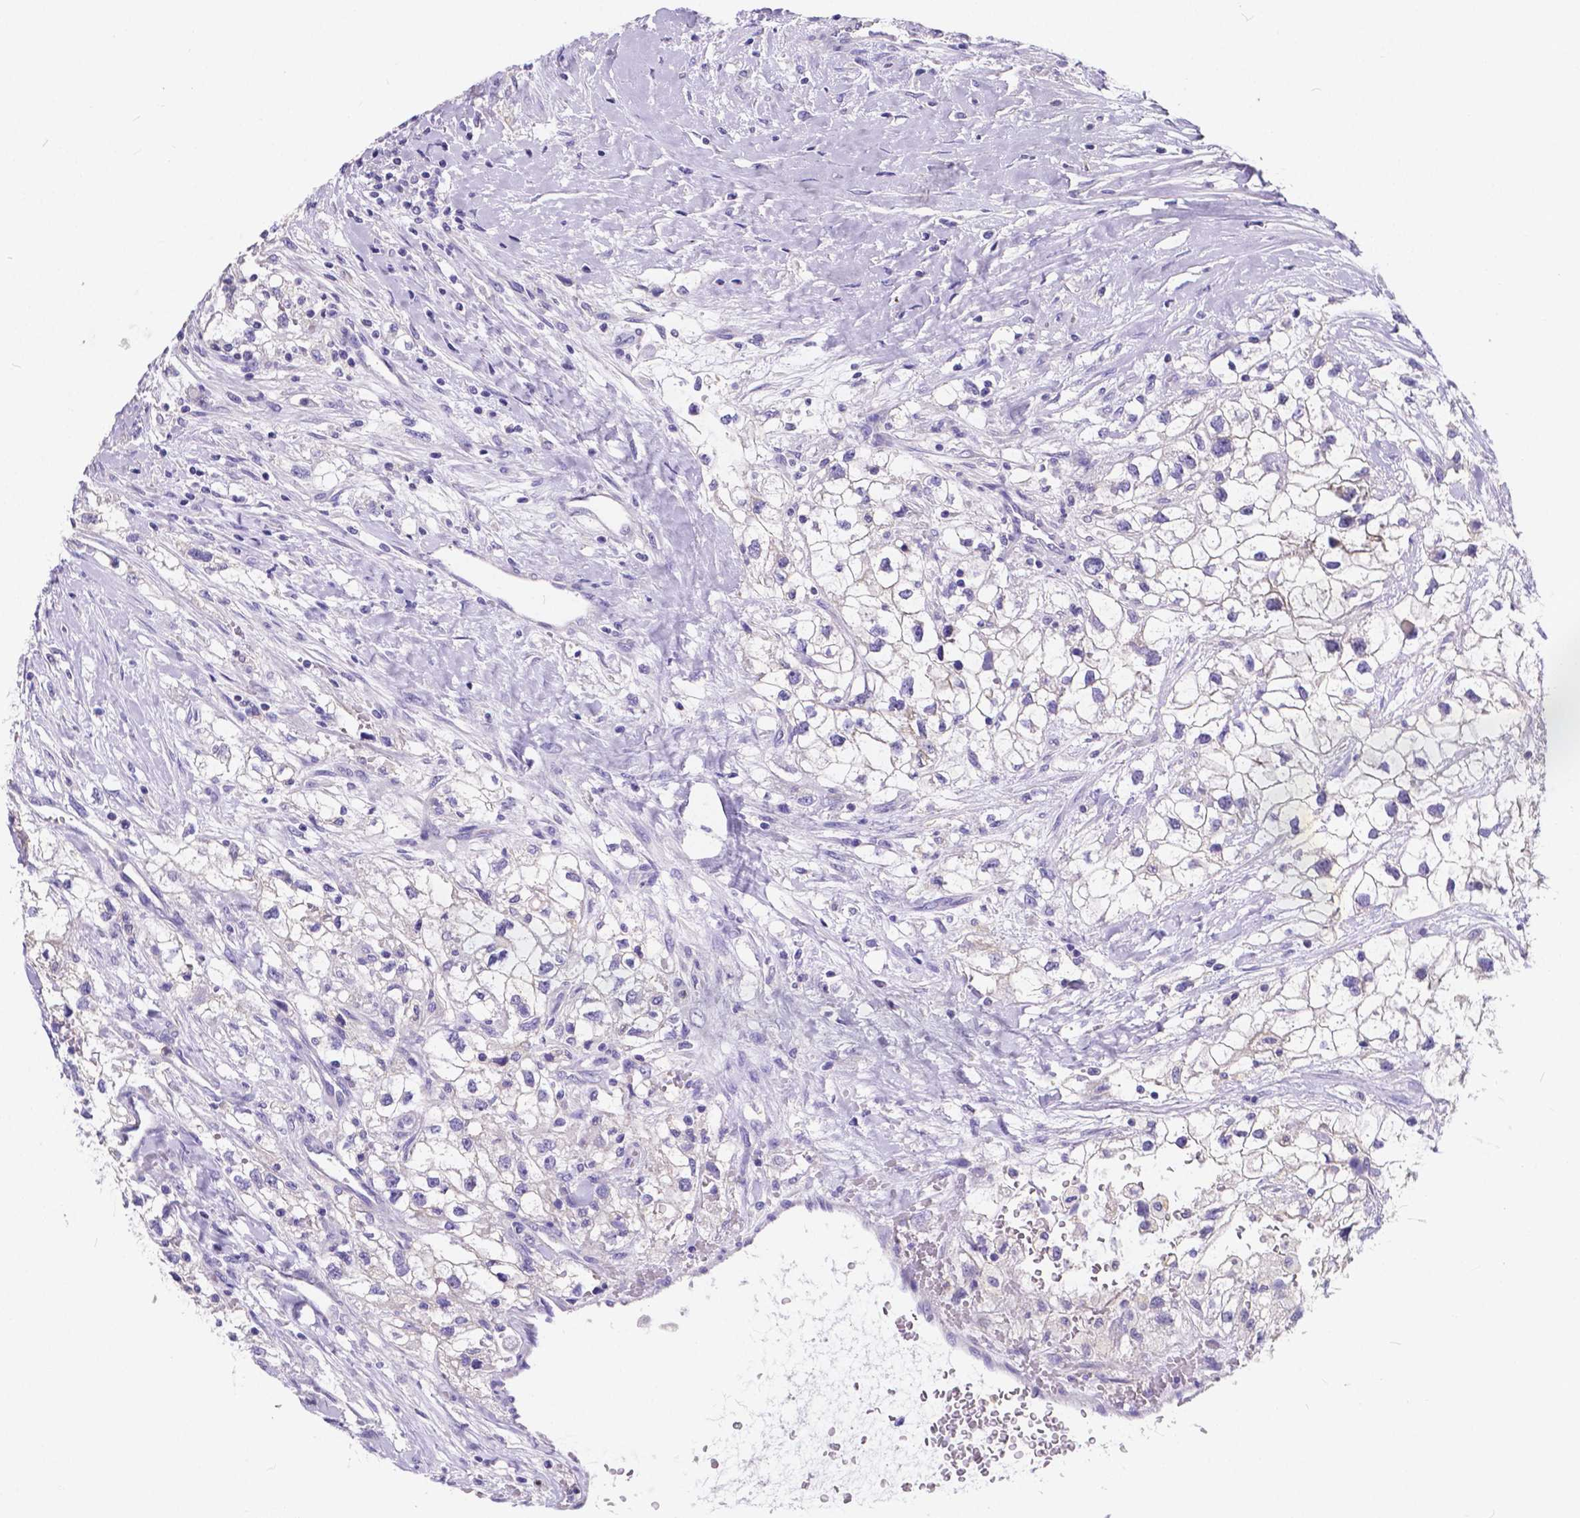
{"staining": {"intensity": "negative", "quantity": "none", "location": "none"}, "tissue": "renal cancer", "cell_type": "Tumor cells", "image_type": "cancer", "snomed": [{"axis": "morphology", "description": "Adenocarcinoma, NOS"}, {"axis": "topography", "description": "Kidney"}], "caption": "Tumor cells show no significant staining in renal adenocarcinoma. (DAB (3,3'-diaminobenzidine) immunohistochemistry, high magnification).", "gene": "ATP6V1D", "patient": {"sex": "male", "age": 59}}